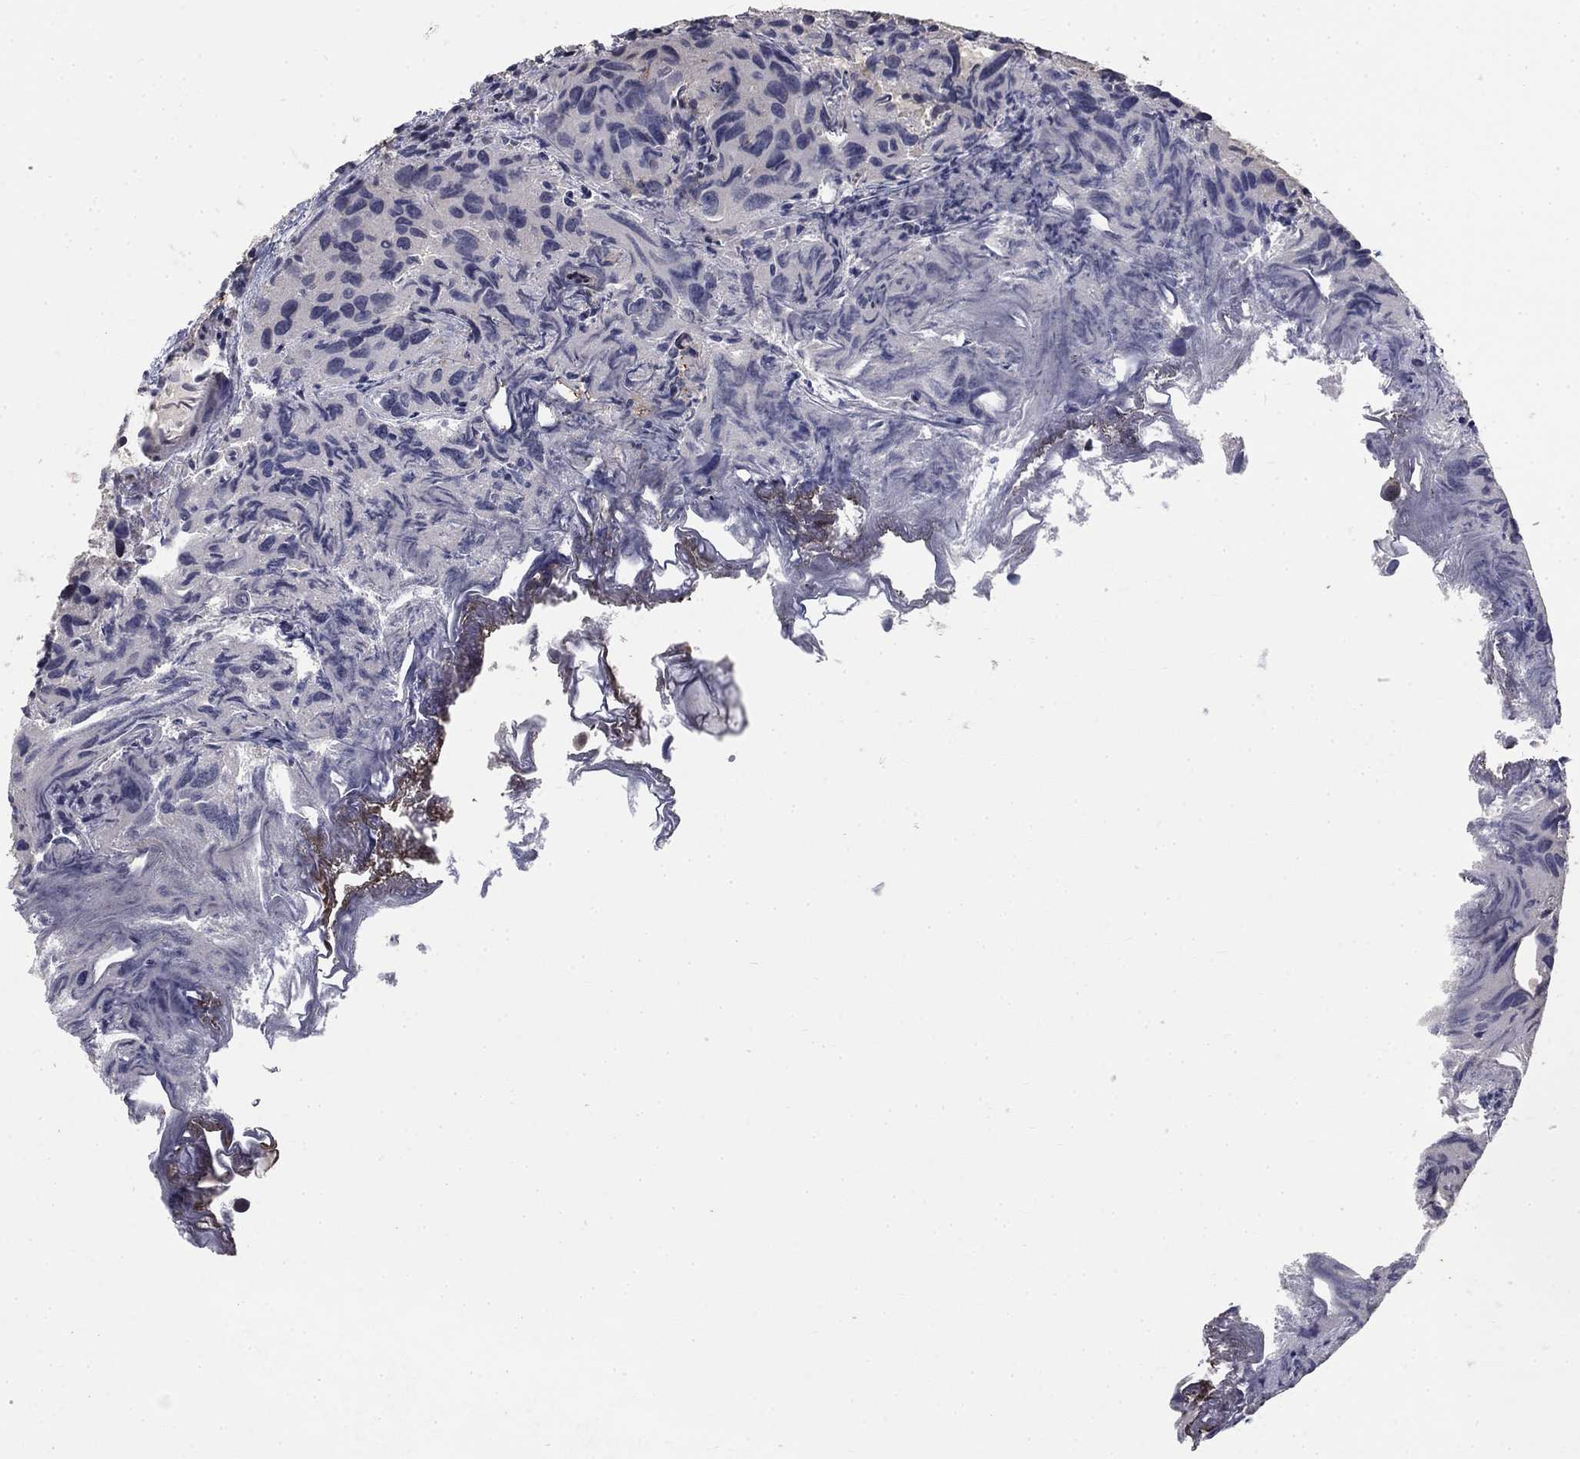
{"staining": {"intensity": "negative", "quantity": "none", "location": "none"}, "tissue": "urothelial cancer", "cell_type": "Tumor cells", "image_type": "cancer", "snomed": [{"axis": "morphology", "description": "Urothelial carcinoma, High grade"}, {"axis": "topography", "description": "Urinary bladder"}], "caption": "IHC micrograph of neoplastic tissue: human urothelial cancer stained with DAB (3,3'-diaminobenzidine) demonstrates no significant protein positivity in tumor cells.", "gene": "SPATA33", "patient": {"sex": "male", "age": 79}}